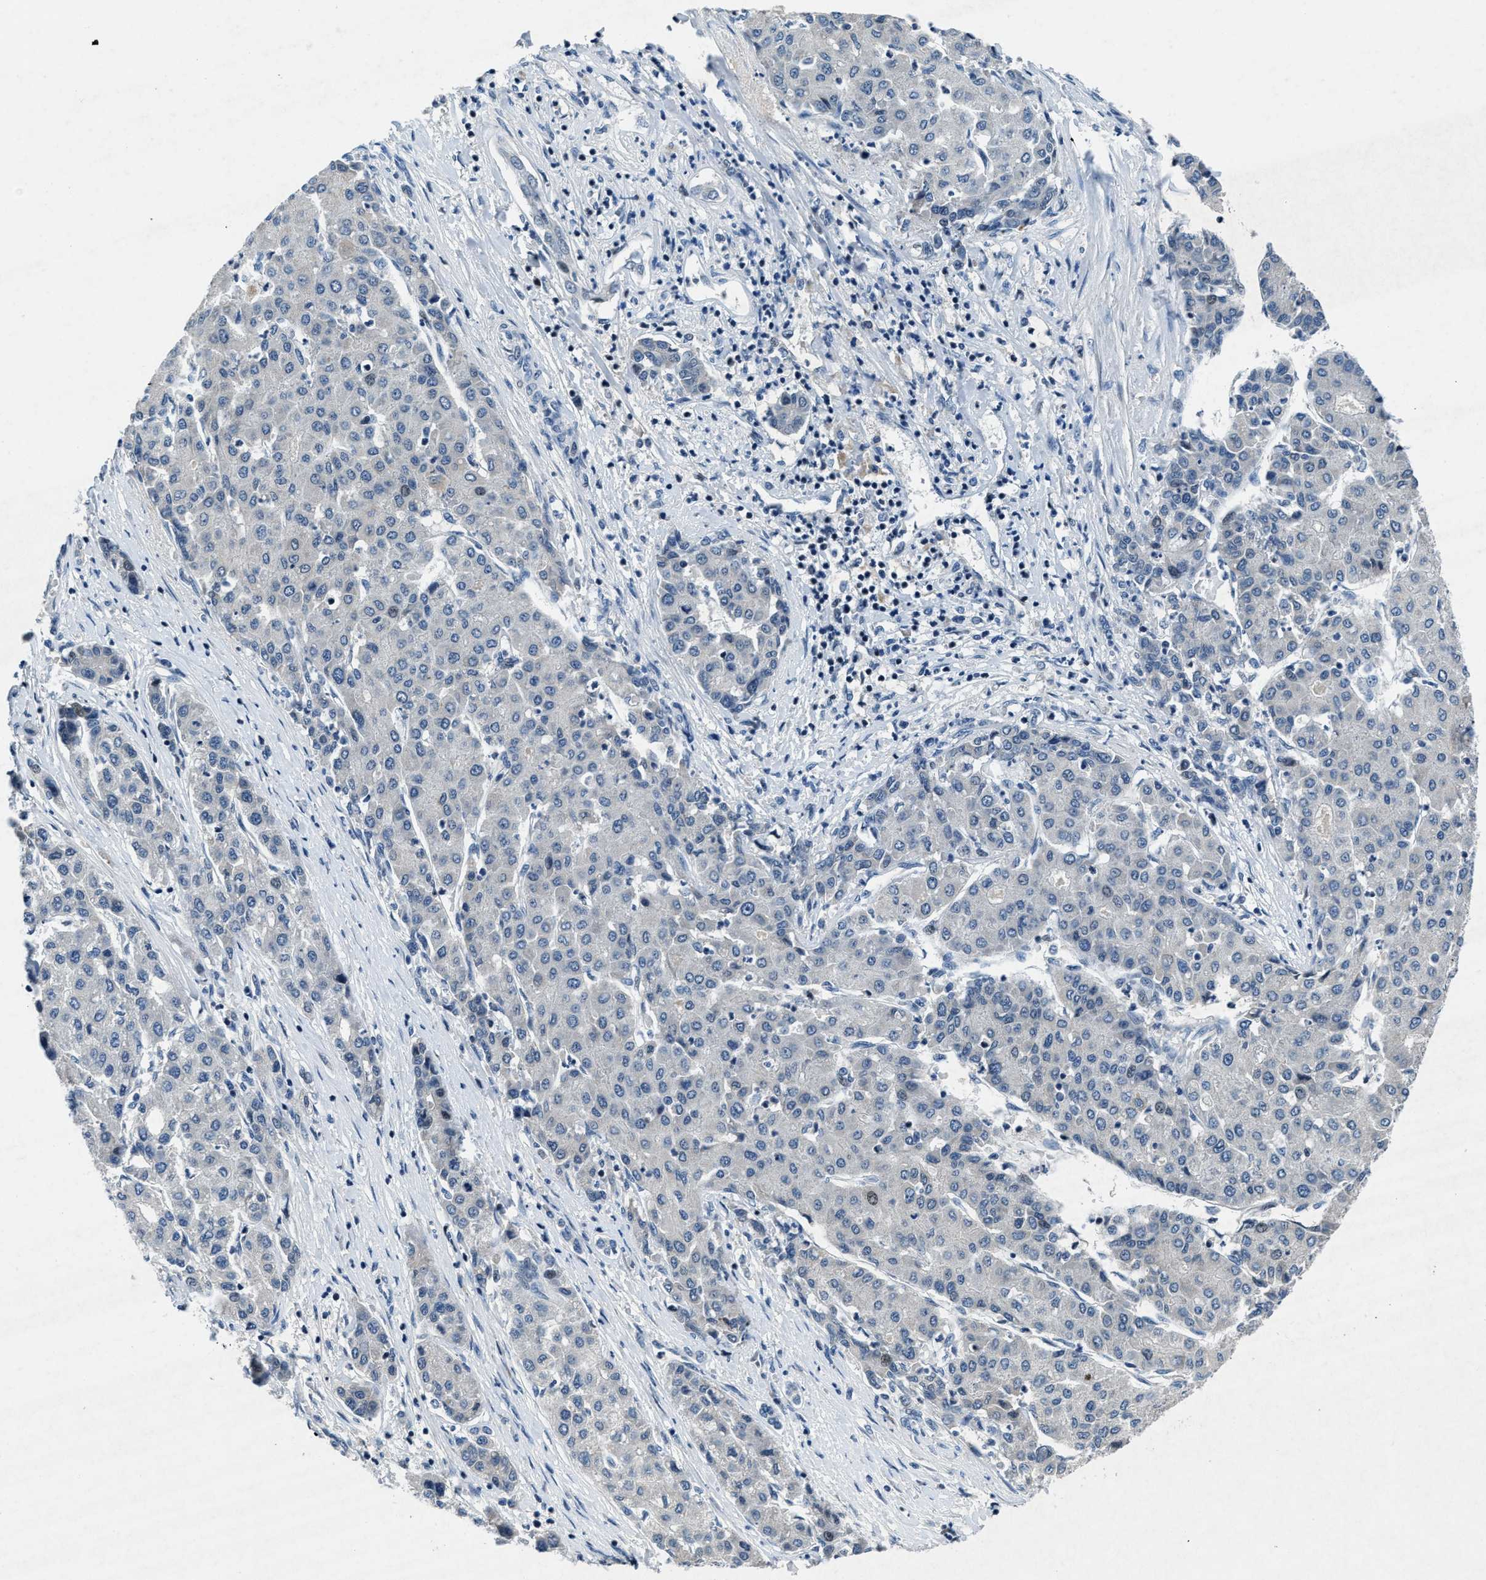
{"staining": {"intensity": "negative", "quantity": "none", "location": "none"}, "tissue": "liver cancer", "cell_type": "Tumor cells", "image_type": "cancer", "snomed": [{"axis": "morphology", "description": "Carcinoma, Hepatocellular, NOS"}, {"axis": "topography", "description": "Liver"}], "caption": "Liver cancer was stained to show a protein in brown. There is no significant staining in tumor cells.", "gene": "PHLDA1", "patient": {"sex": "male", "age": 65}}